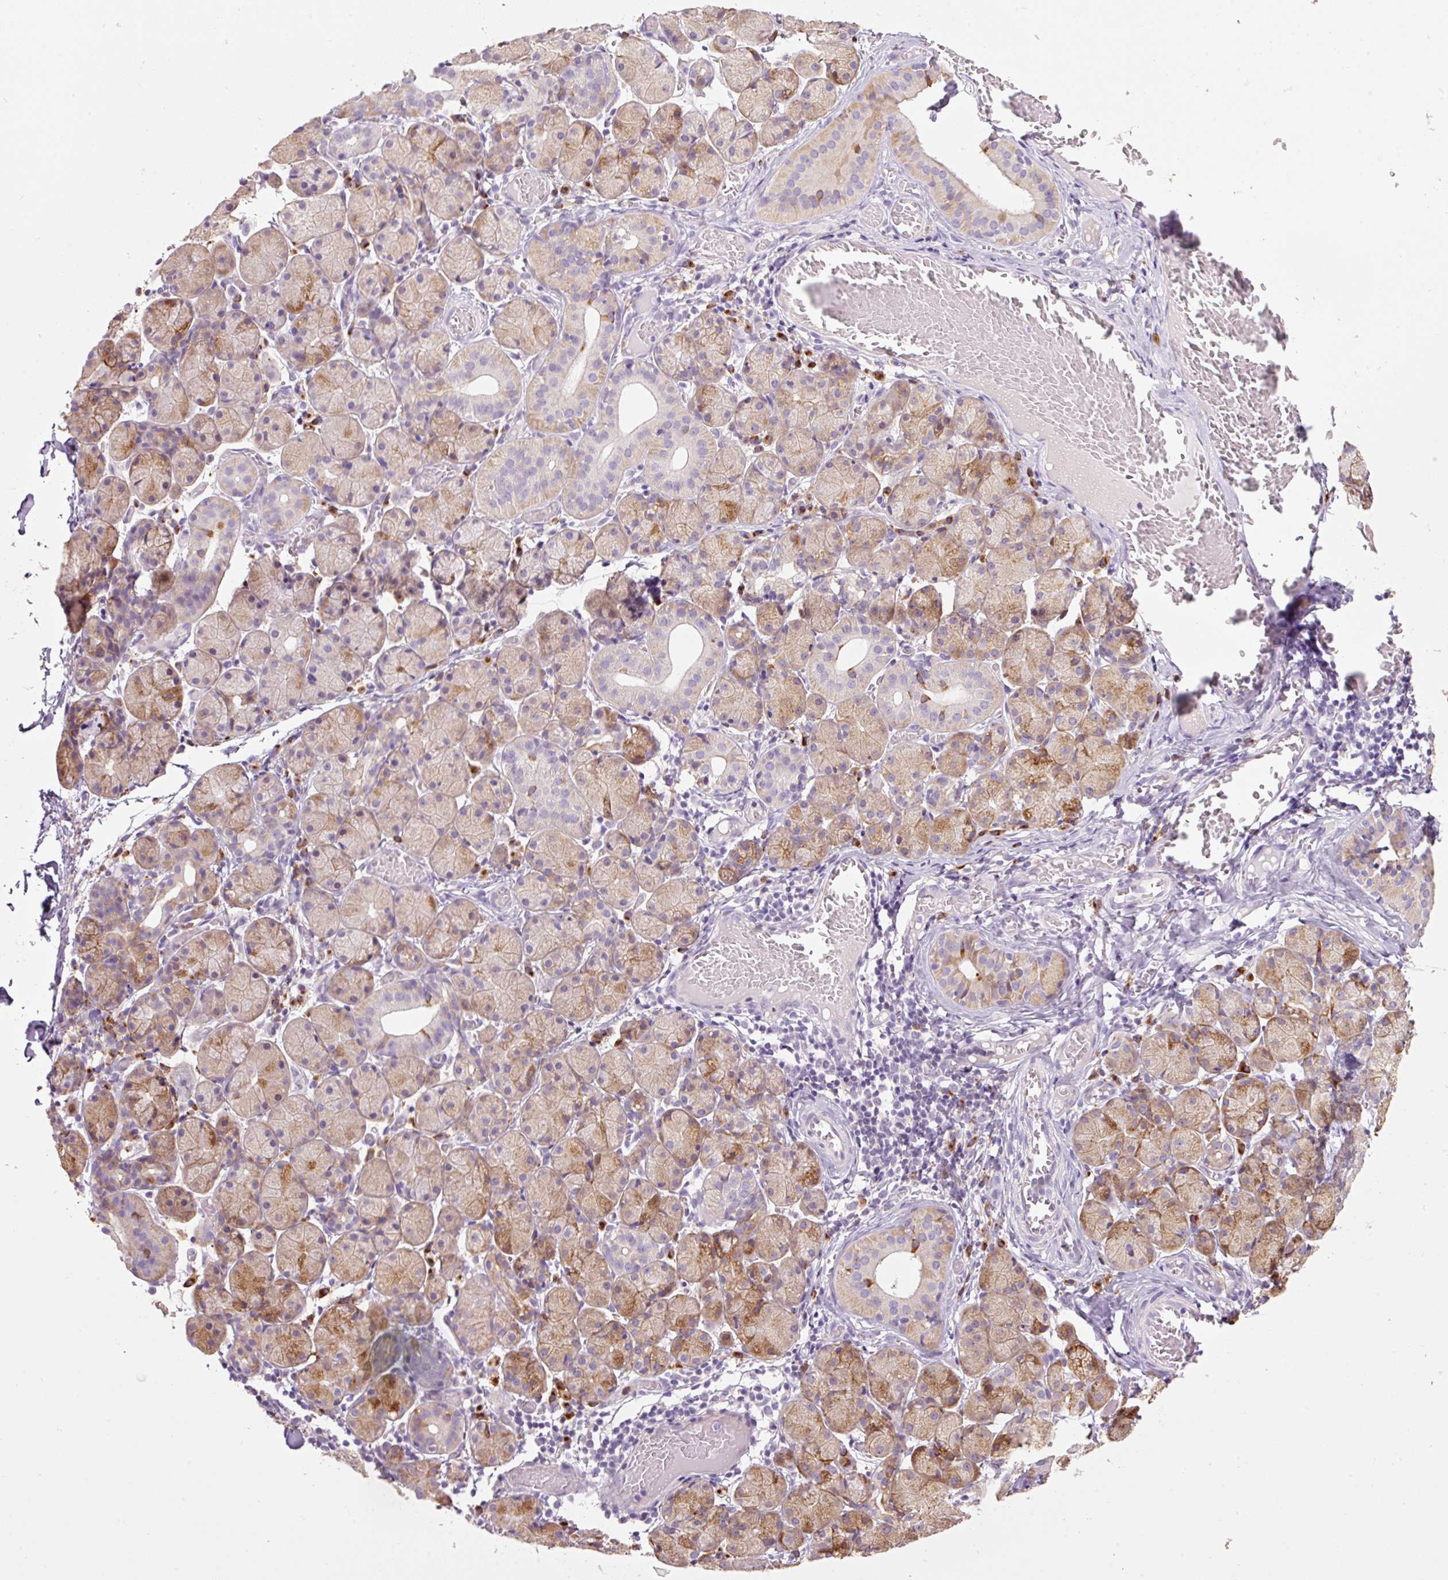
{"staining": {"intensity": "moderate", "quantity": ">75%", "location": "cytoplasmic/membranous"}, "tissue": "salivary gland", "cell_type": "Glandular cells", "image_type": "normal", "snomed": [{"axis": "morphology", "description": "Normal tissue, NOS"}, {"axis": "topography", "description": "Salivary gland"}], "caption": "Protein expression analysis of benign salivary gland exhibits moderate cytoplasmic/membranous positivity in approximately >75% of glandular cells.", "gene": "HAX1", "patient": {"sex": "female", "age": 24}}